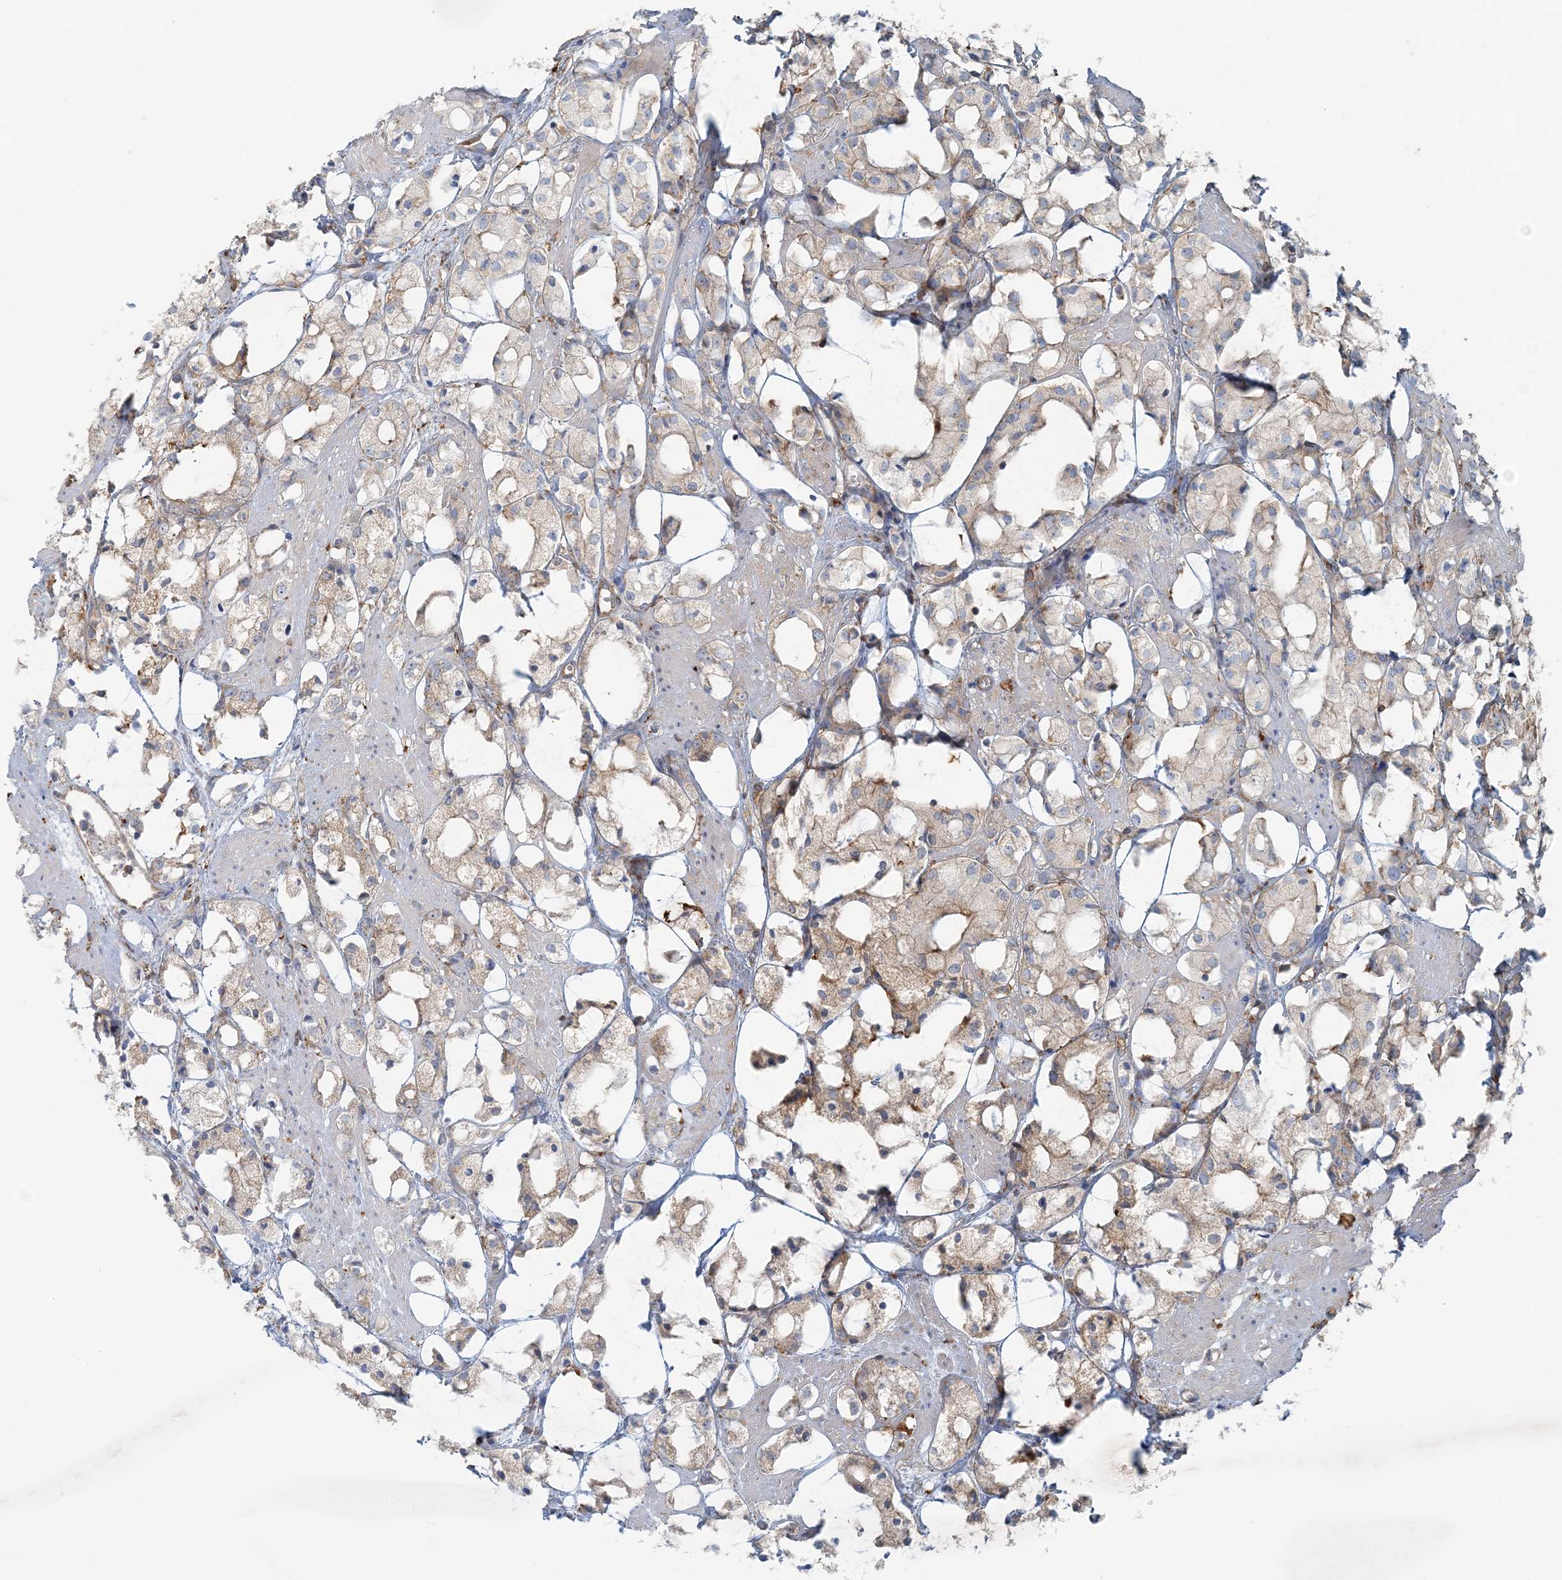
{"staining": {"intensity": "moderate", "quantity": ">75%", "location": "cytoplasmic/membranous"}, "tissue": "prostate cancer", "cell_type": "Tumor cells", "image_type": "cancer", "snomed": [{"axis": "morphology", "description": "Adenocarcinoma, High grade"}, {"axis": "topography", "description": "Prostate"}], "caption": "A high-resolution photomicrograph shows immunohistochemistry (IHC) staining of high-grade adenocarcinoma (prostate), which exhibits moderate cytoplasmic/membranous expression in about >75% of tumor cells. (DAB (3,3'-diaminobenzidine) IHC, brown staining for protein, blue staining for nuclei).", "gene": "SNX2", "patient": {"sex": "male", "age": 85}}